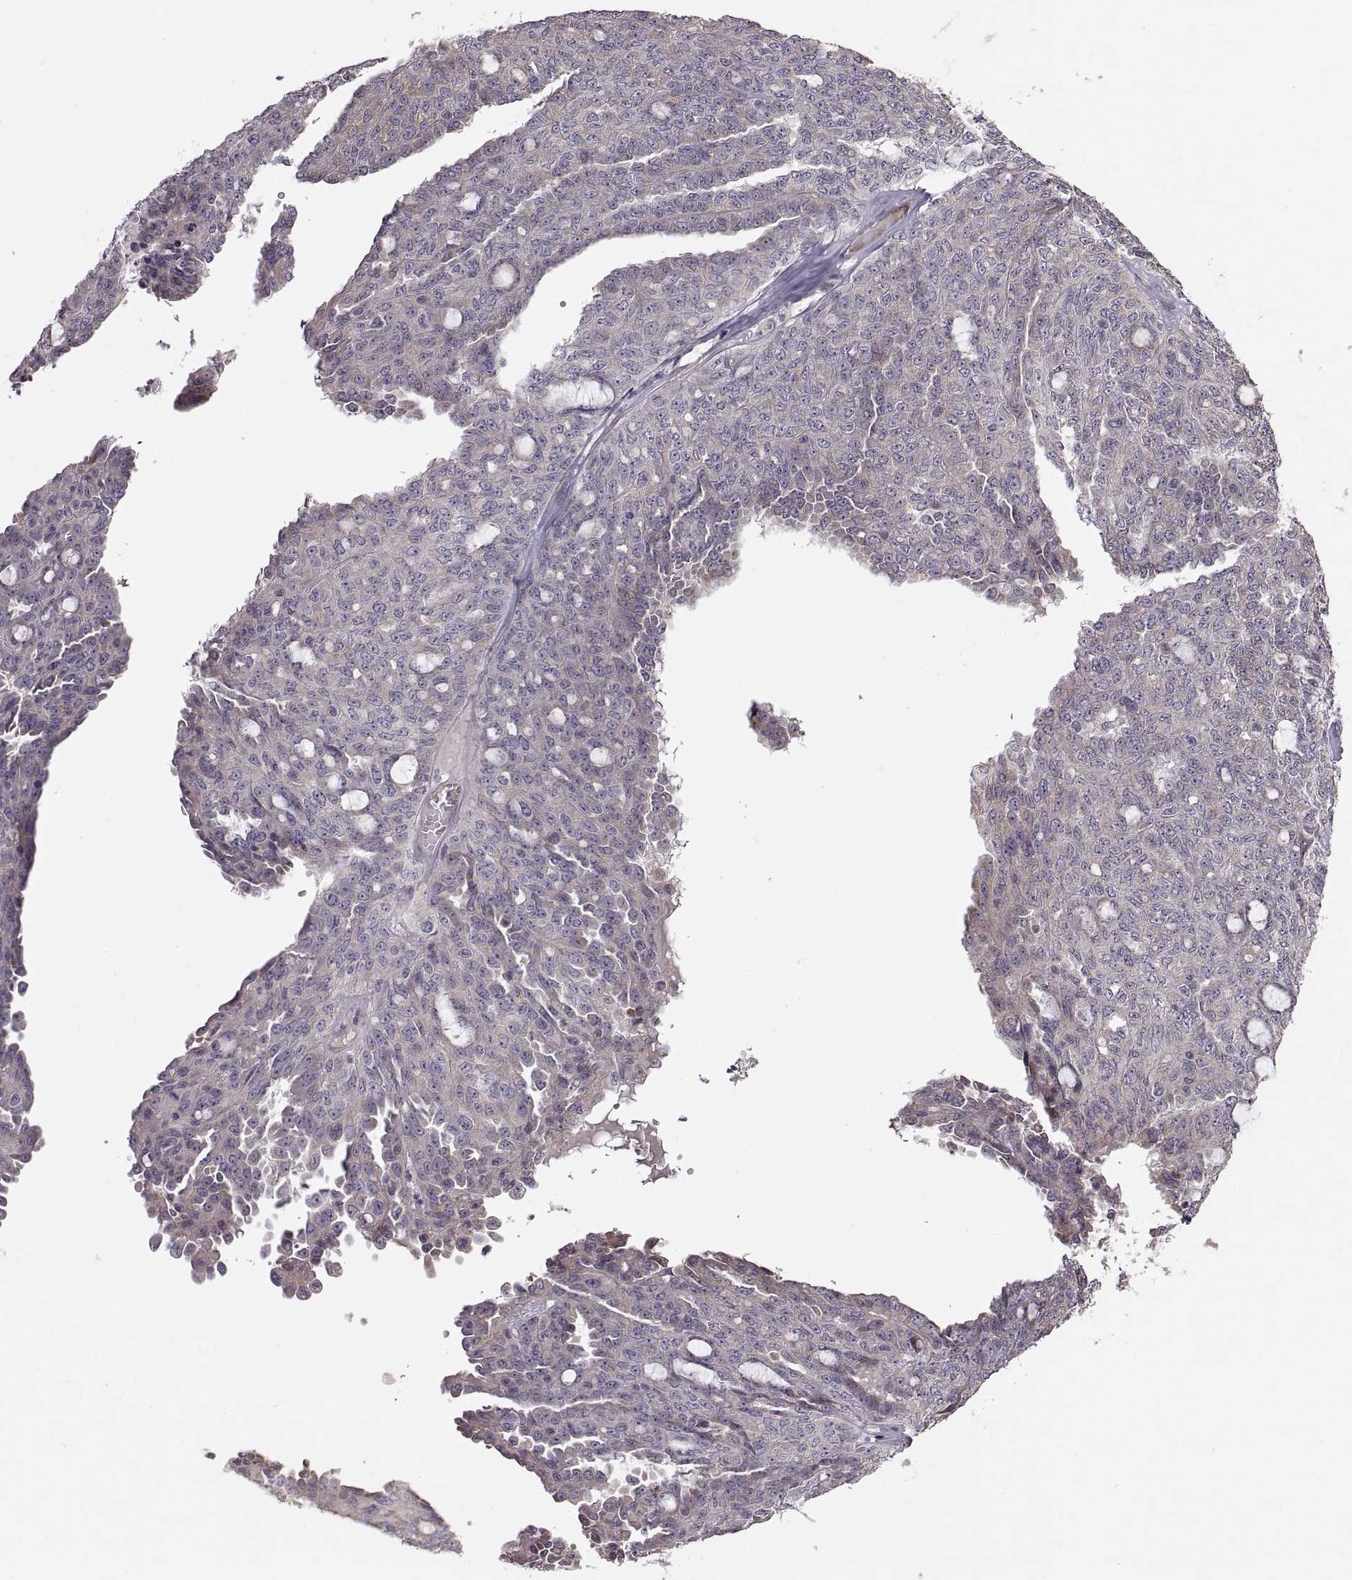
{"staining": {"intensity": "weak", "quantity": "<25%", "location": "cytoplasmic/membranous"}, "tissue": "ovarian cancer", "cell_type": "Tumor cells", "image_type": "cancer", "snomed": [{"axis": "morphology", "description": "Cystadenocarcinoma, serous, NOS"}, {"axis": "topography", "description": "Ovary"}], "caption": "Tumor cells show no significant expression in serous cystadenocarcinoma (ovarian). (DAB immunohistochemistry with hematoxylin counter stain).", "gene": "ACSBG2", "patient": {"sex": "female", "age": 71}}